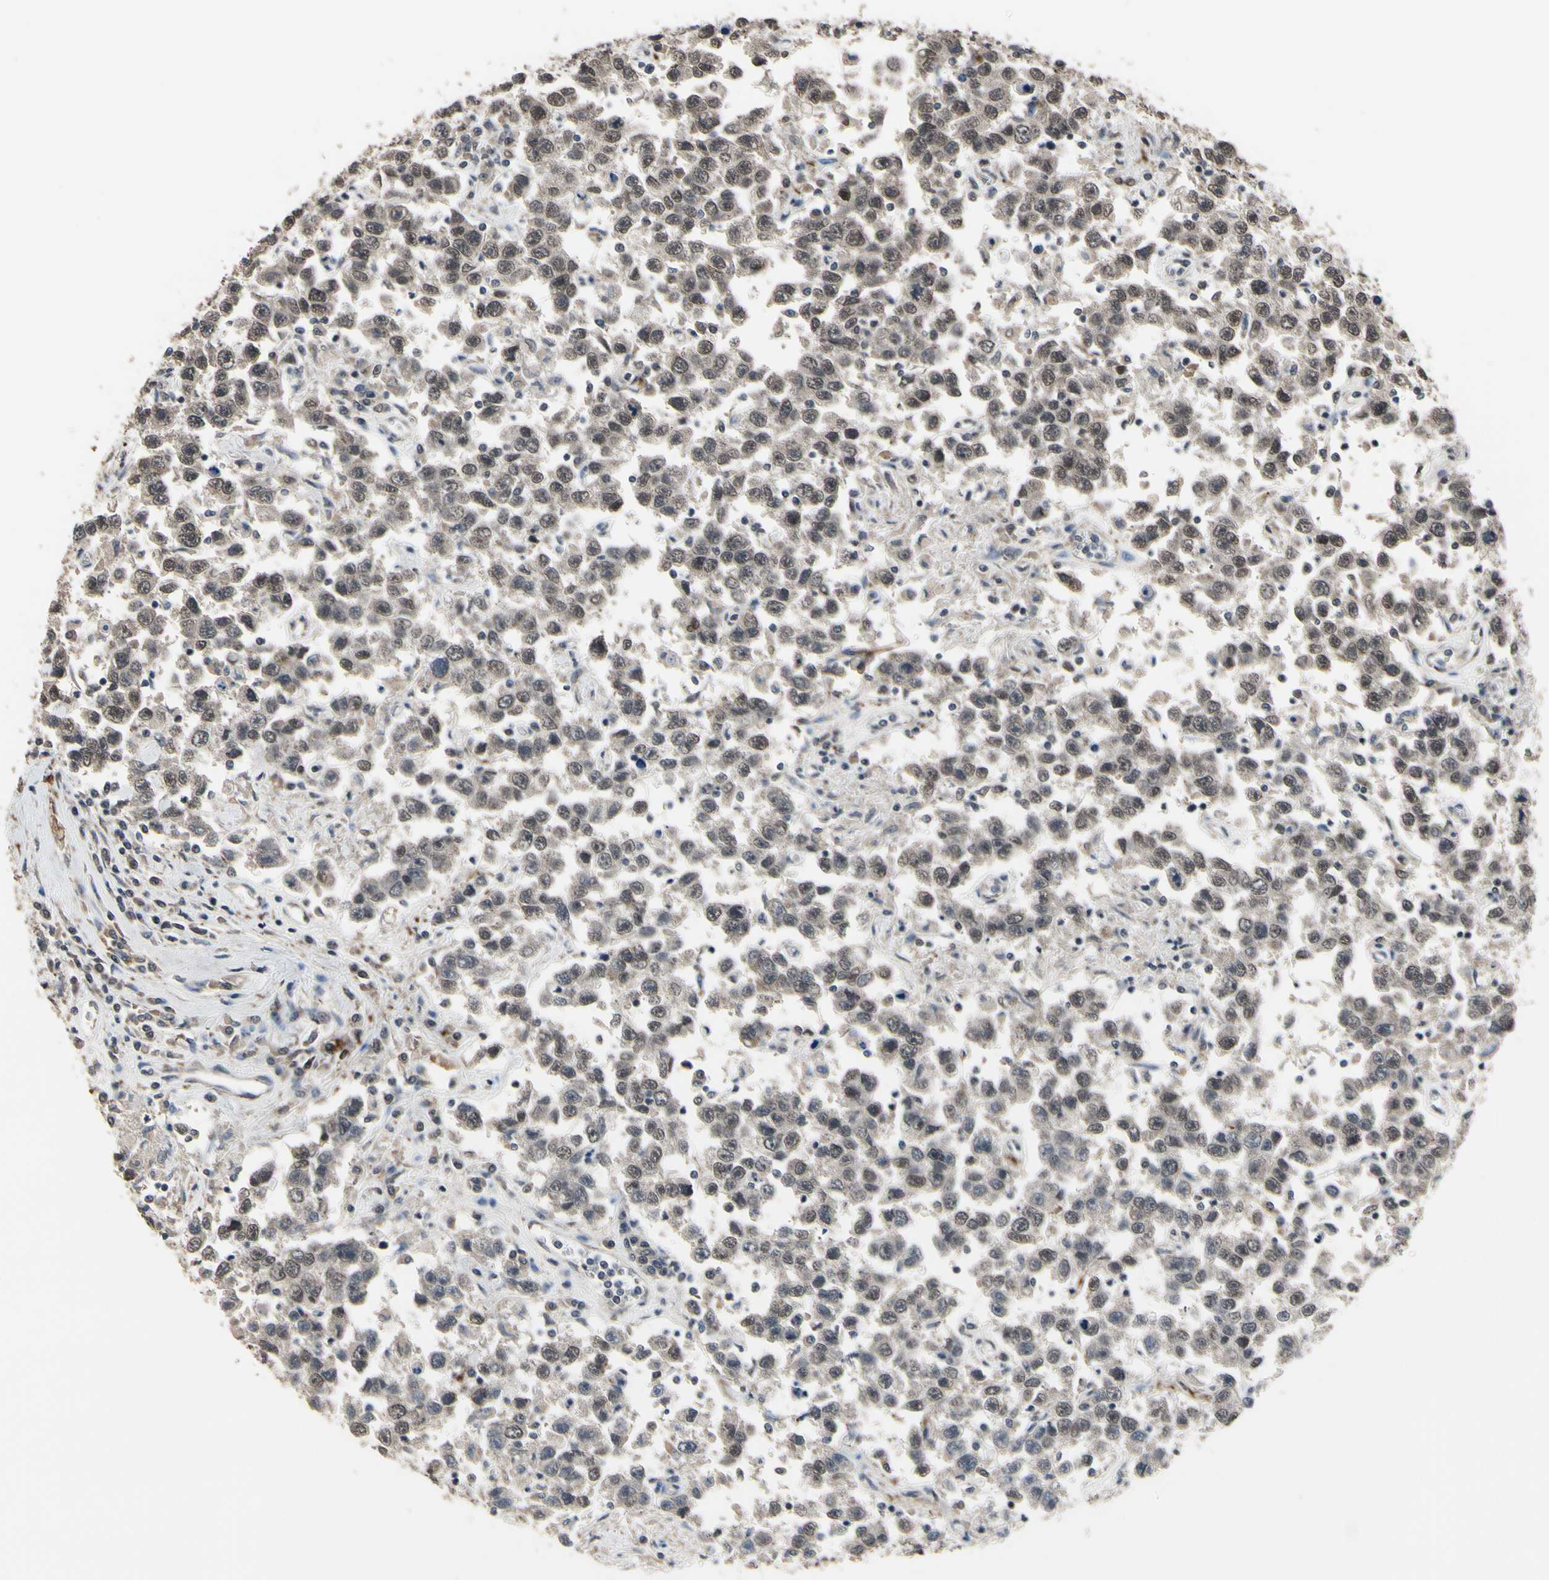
{"staining": {"intensity": "weak", "quantity": ">75%", "location": "cytoplasmic/membranous,nuclear"}, "tissue": "testis cancer", "cell_type": "Tumor cells", "image_type": "cancer", "snomed": [{"axis": "morphology", "description": "Seminoma, NOS"}, {"axis": "topography", "description": "Testis"}], "caption": "IHC histopathology image of human testis seminoma stained for a protein (brown), which shows low levels of weak cytoplasmic/membranous and nuclear expression in about >75% of tumor cells.", "gene": "ZNF174", "patient": {"sex": "male", "age": 41}}